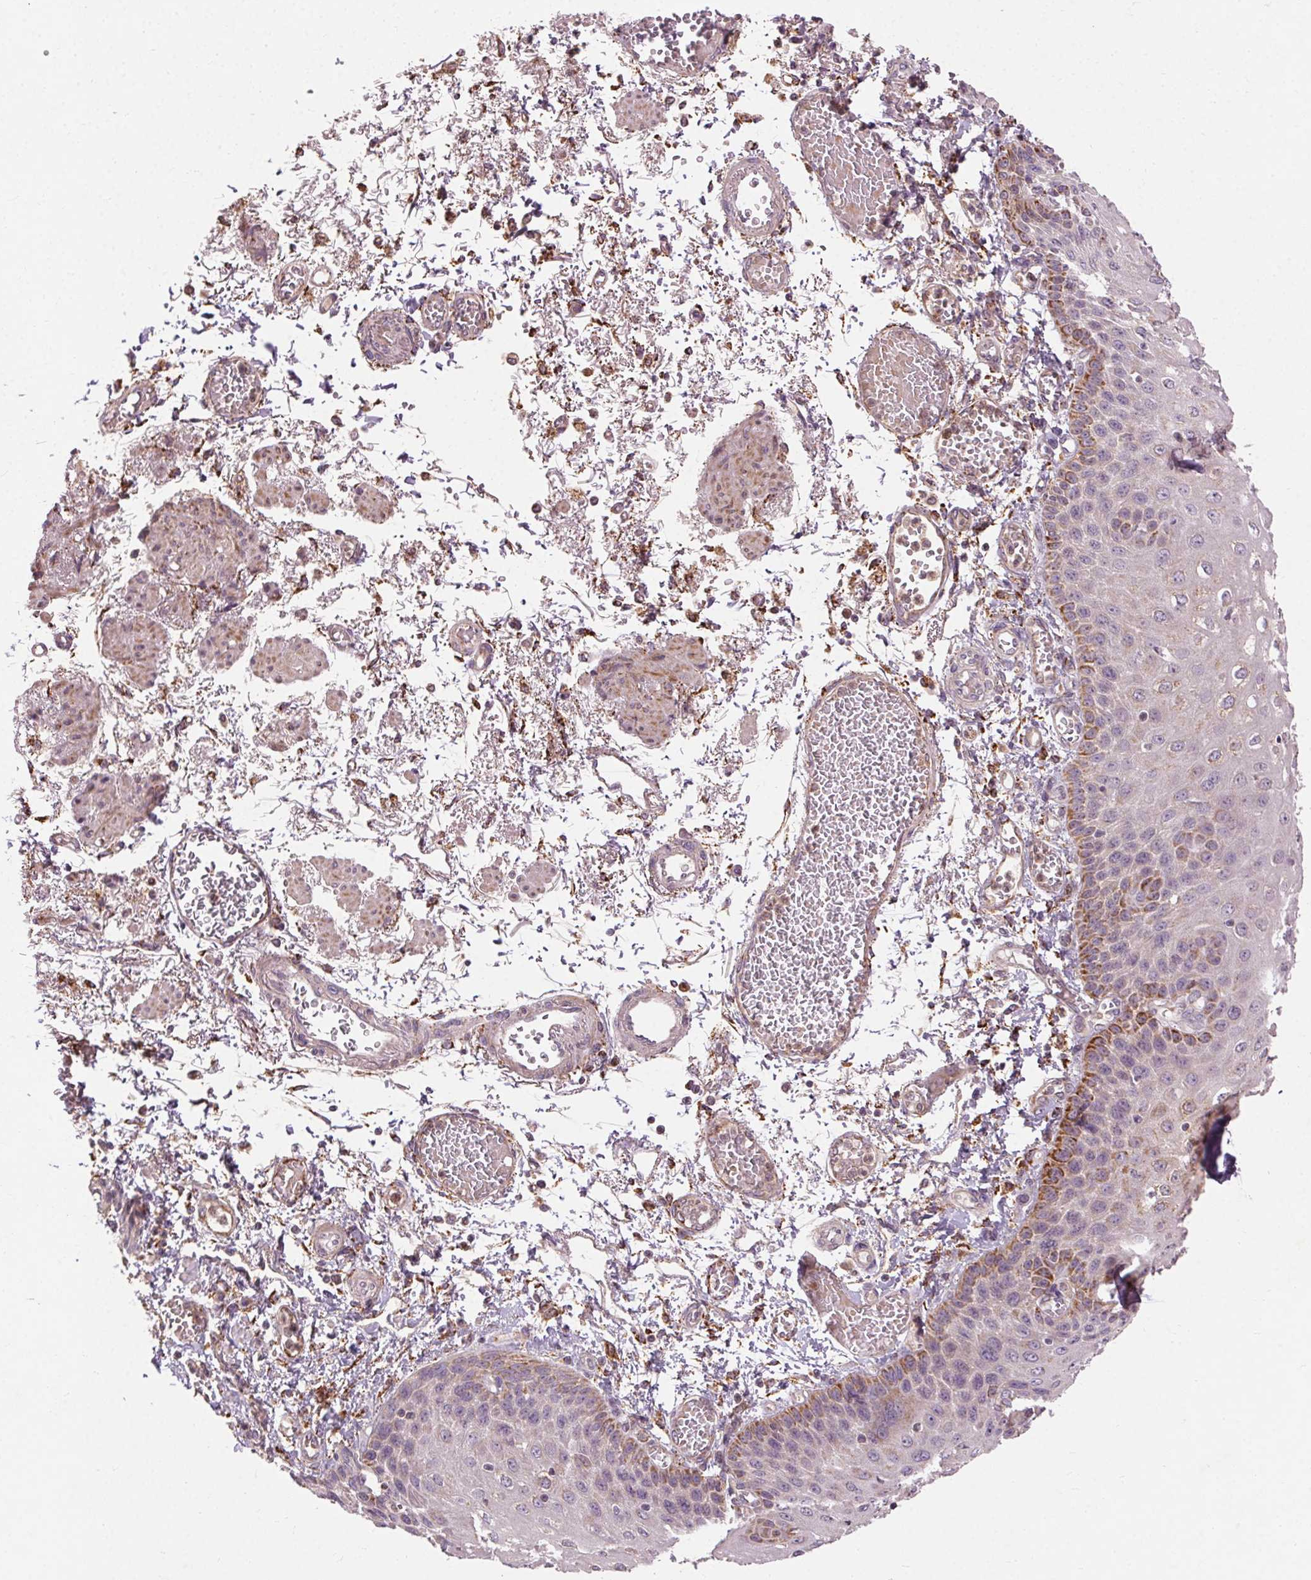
{"staining": {"intensity": "moderate", "quantity": "<25%", "location": "cytoplasmic/membranous"}, "tissue": "esophagus", "cell_type": "Squamous epithelial cells", "image_type": "normal", "snomed": [{"axis": "morphology", "description": "Normal tissue, NOS"}, {"axis": "morphology", "description": "Adenocarcinoma, NOS"}, {"axis": "topography", "description": "Esophagus"}], "caption": "Protein expression analysis of normal human esophagus reveals moderate cytoplasmic/membranous positivity in about <25% of squamous epithelial cells.", "gene": "REP15", "patient": {"sex": "male", "age": 81}}